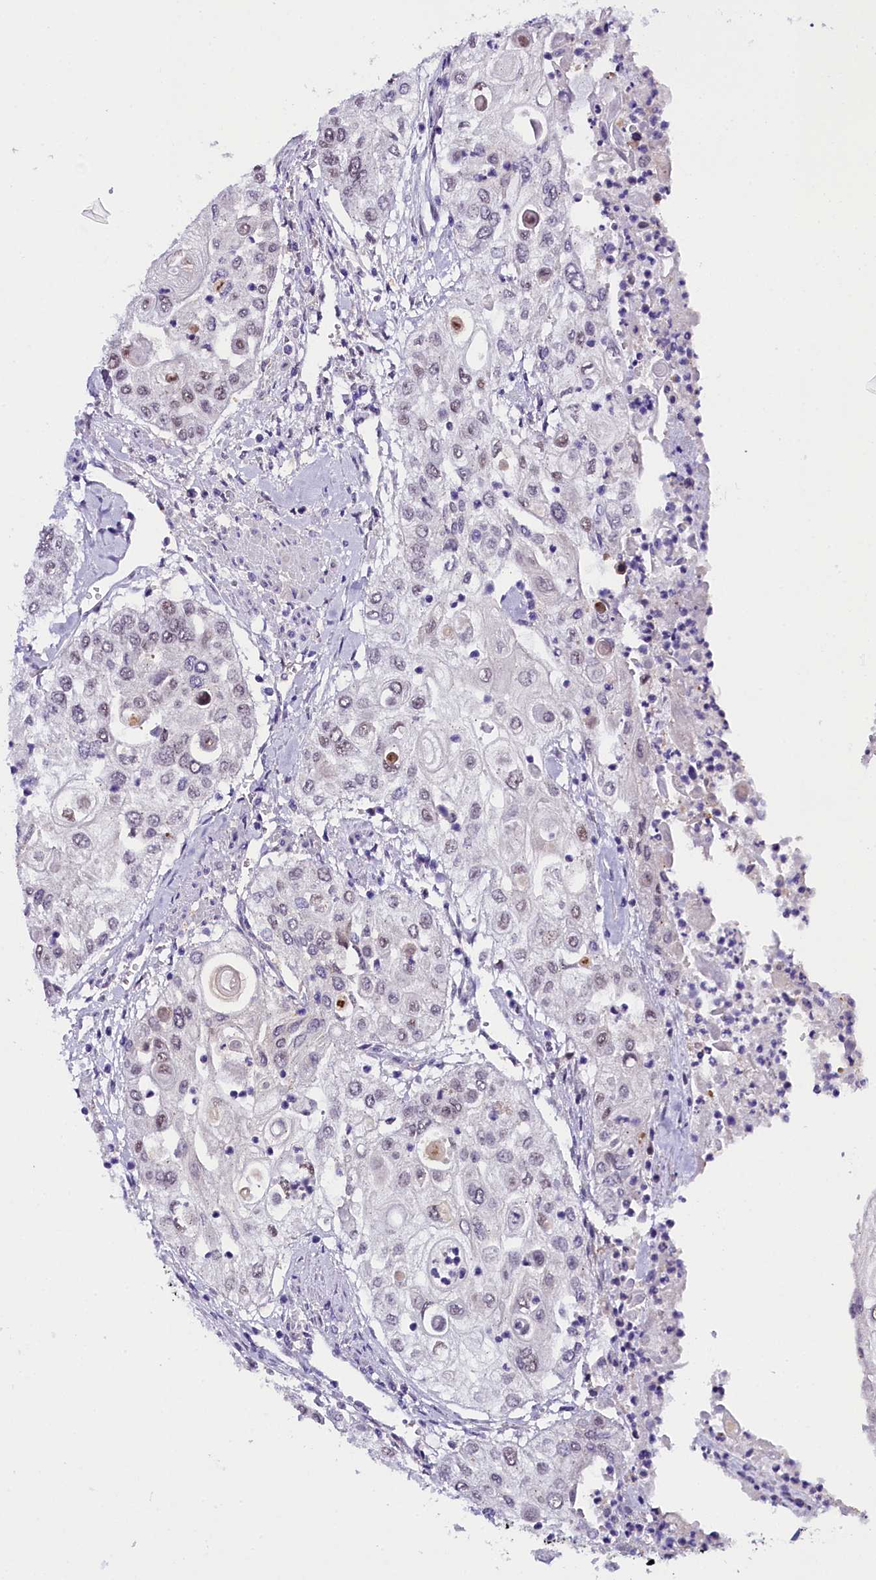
{"staining": {"intensity": "weak", "quantity": "<25%", "location": "nuclear"}, "tissue": "urothelial cancer", "cell_type": "Tumor cells", "image_type": "cancer", "snomed": [{"axis": "morphology", "description": "Urothelial carcinoma, High grade"}, {"axis": "topography", "description": "Urinary bladder"}], "caption": "Immunohistochemical staining of human urothelial carcinoma (high-grade) shows no significant expression in tumor cells.", "gene": "IQCN", "patient": {"sex": "female", "age": 79}}